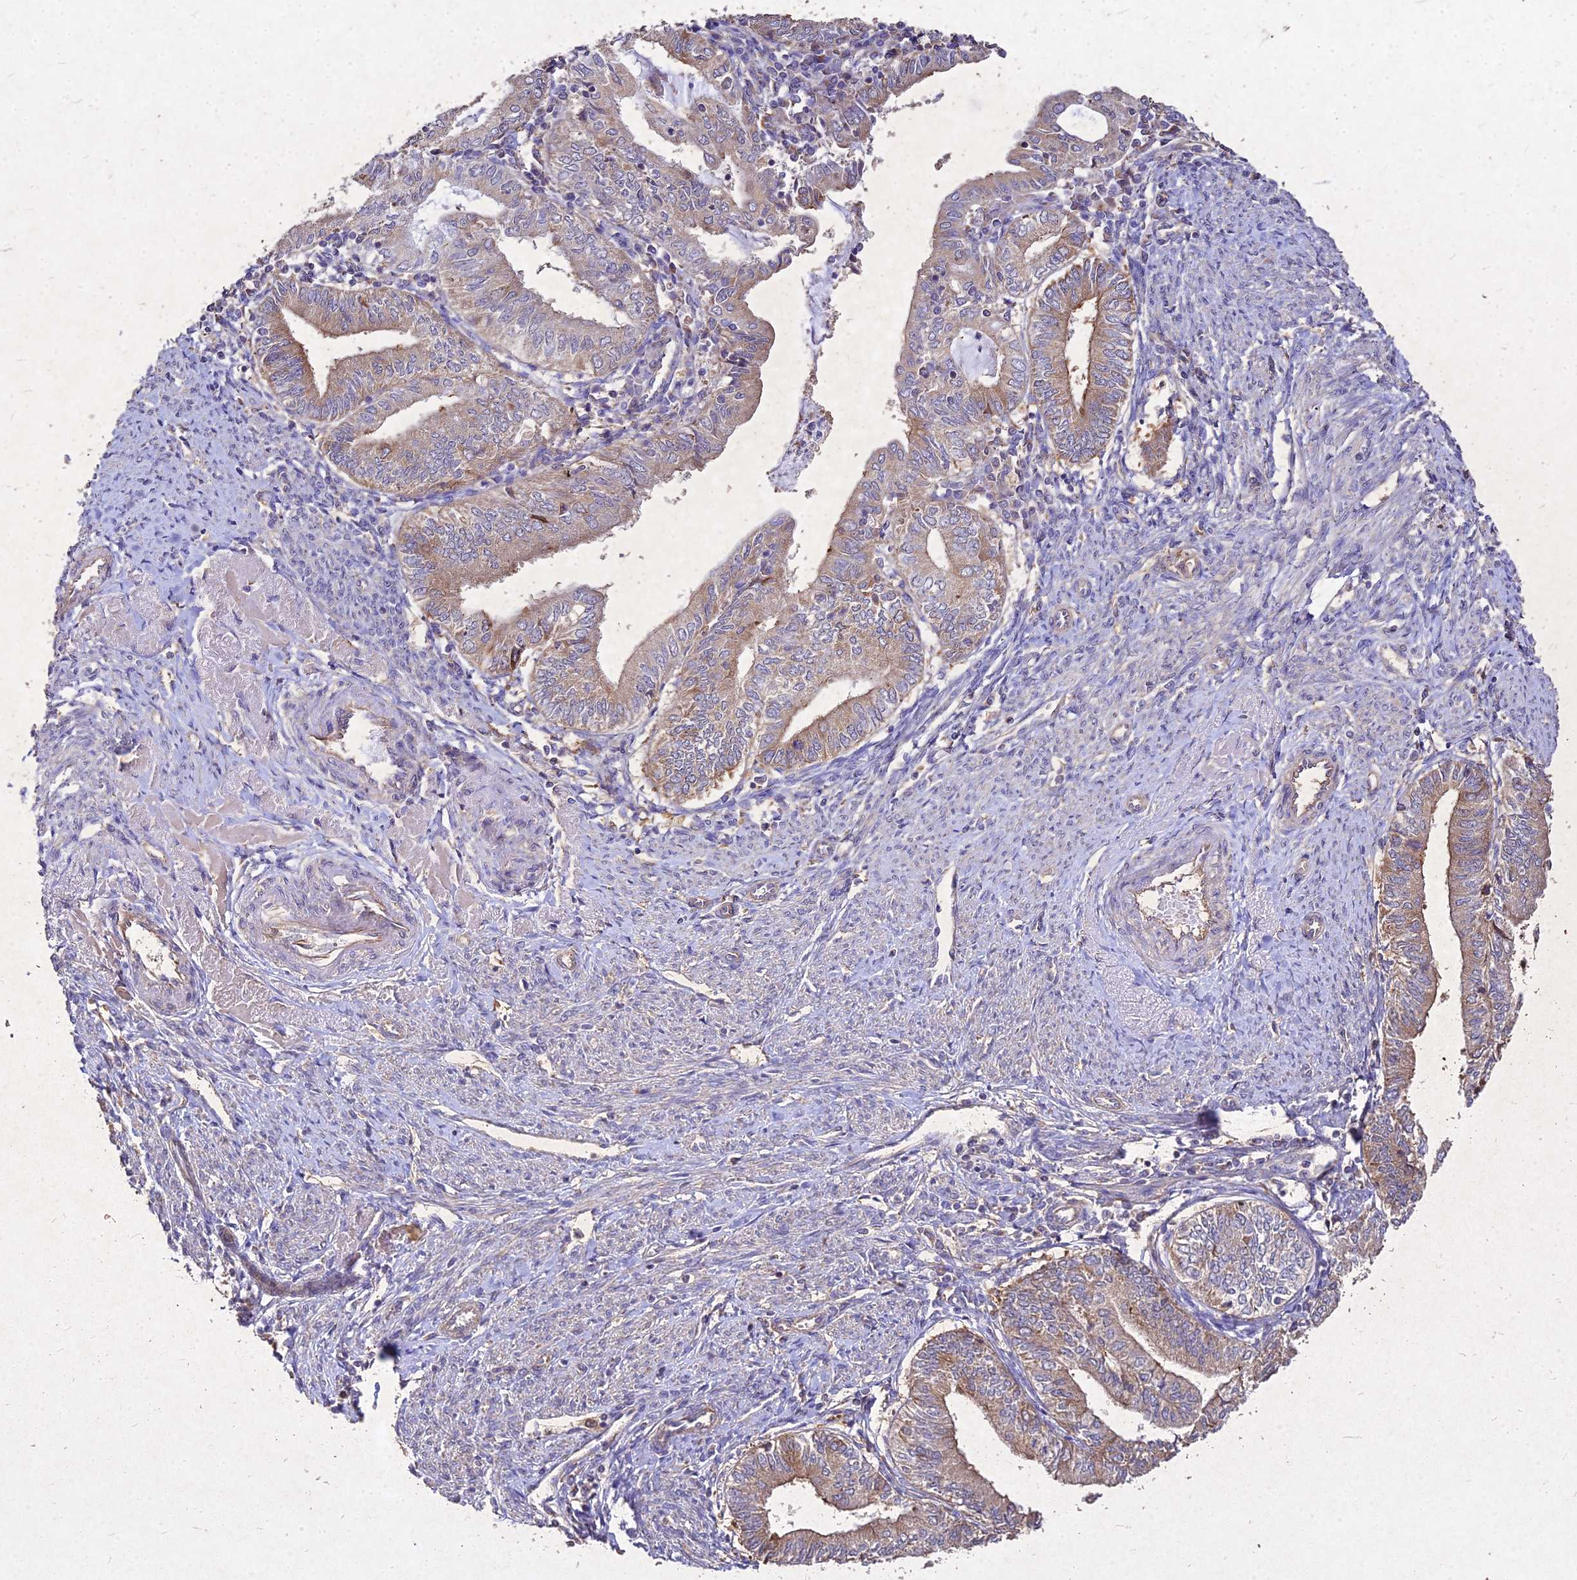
{"staining": {"intensity": "weak", "quantity": ">75%", "location": "cytoplasmic/membranous"}, "tissue": "endometrial cancer", "cell_type": "Tumor cells", "image_type": "cancer", "snomed": [{"axis": "morphology", "description": "Adenocarcinoma, NOS"}, {"axis": "topography", "description": "Endometrium"}], "caption": "Endometrial cancer stained for a protein (brown) exhibits weak cytoplasmic/membranous positive staining in about >75% of tumor cells.", "gene": "SKA1", "patient": {"sex": "female", "age": 66}}